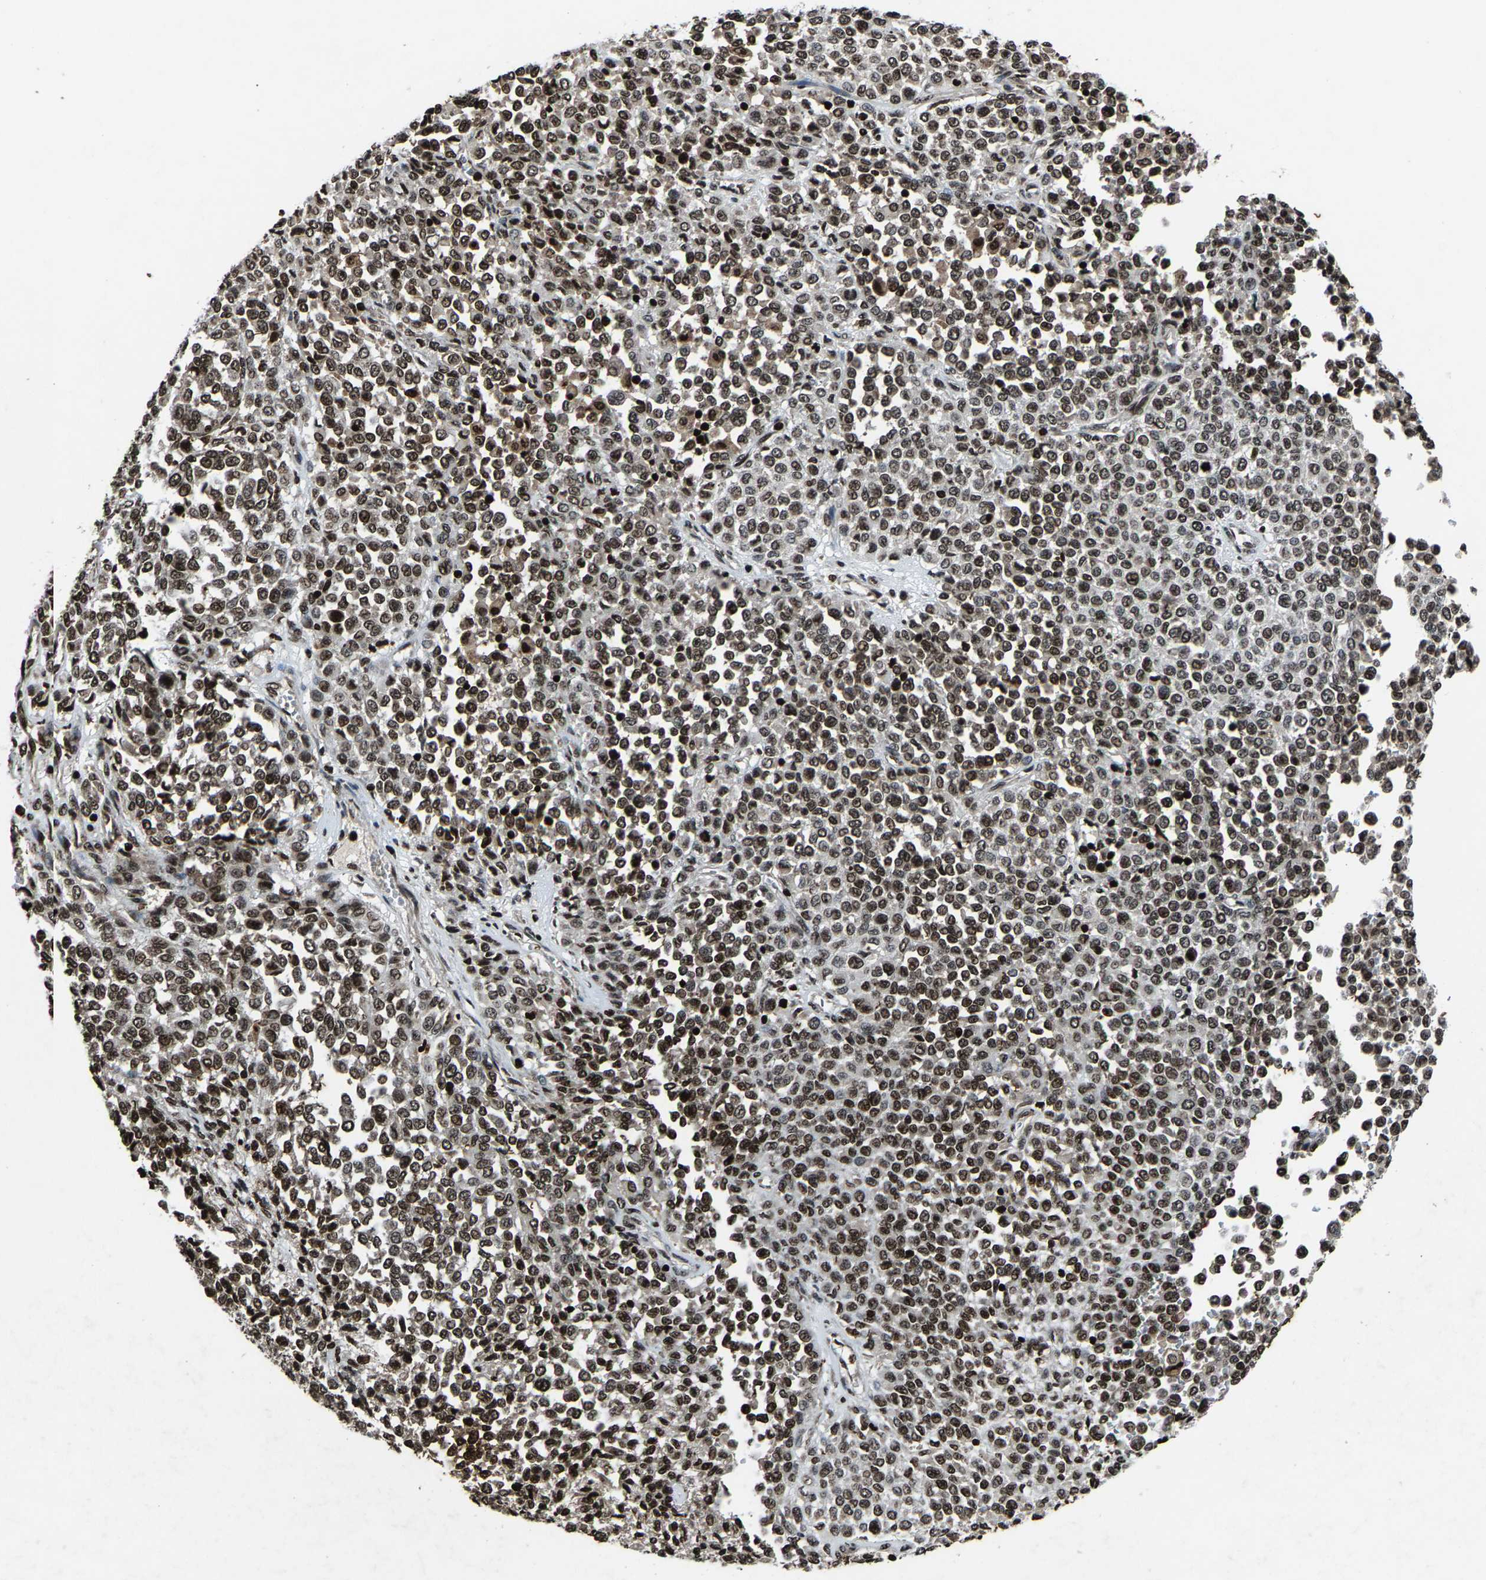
{"staining": {"intensity": "moderate", "quantity": ">75%", "location": "nuclear"}, "tissue": "melanoma", "cell_type": "Tumor cells", "image_type": "cancer", "snomed": [{"axis": "morphology", "description": "Malignant melanoma, Metastatic site"}, {"axis": "topography", "description": "Pancreas"}], "caption": "IHC histopathology image of neoplastic tissue: human melanoma stained using IHC exhibits medium levels of moderate protein expression localized specifically in the nuclear of tumor cells, appearing as a nuclear brown color.", "gene": "H4C1", "patient": {"sex": "female", "age": 30}}